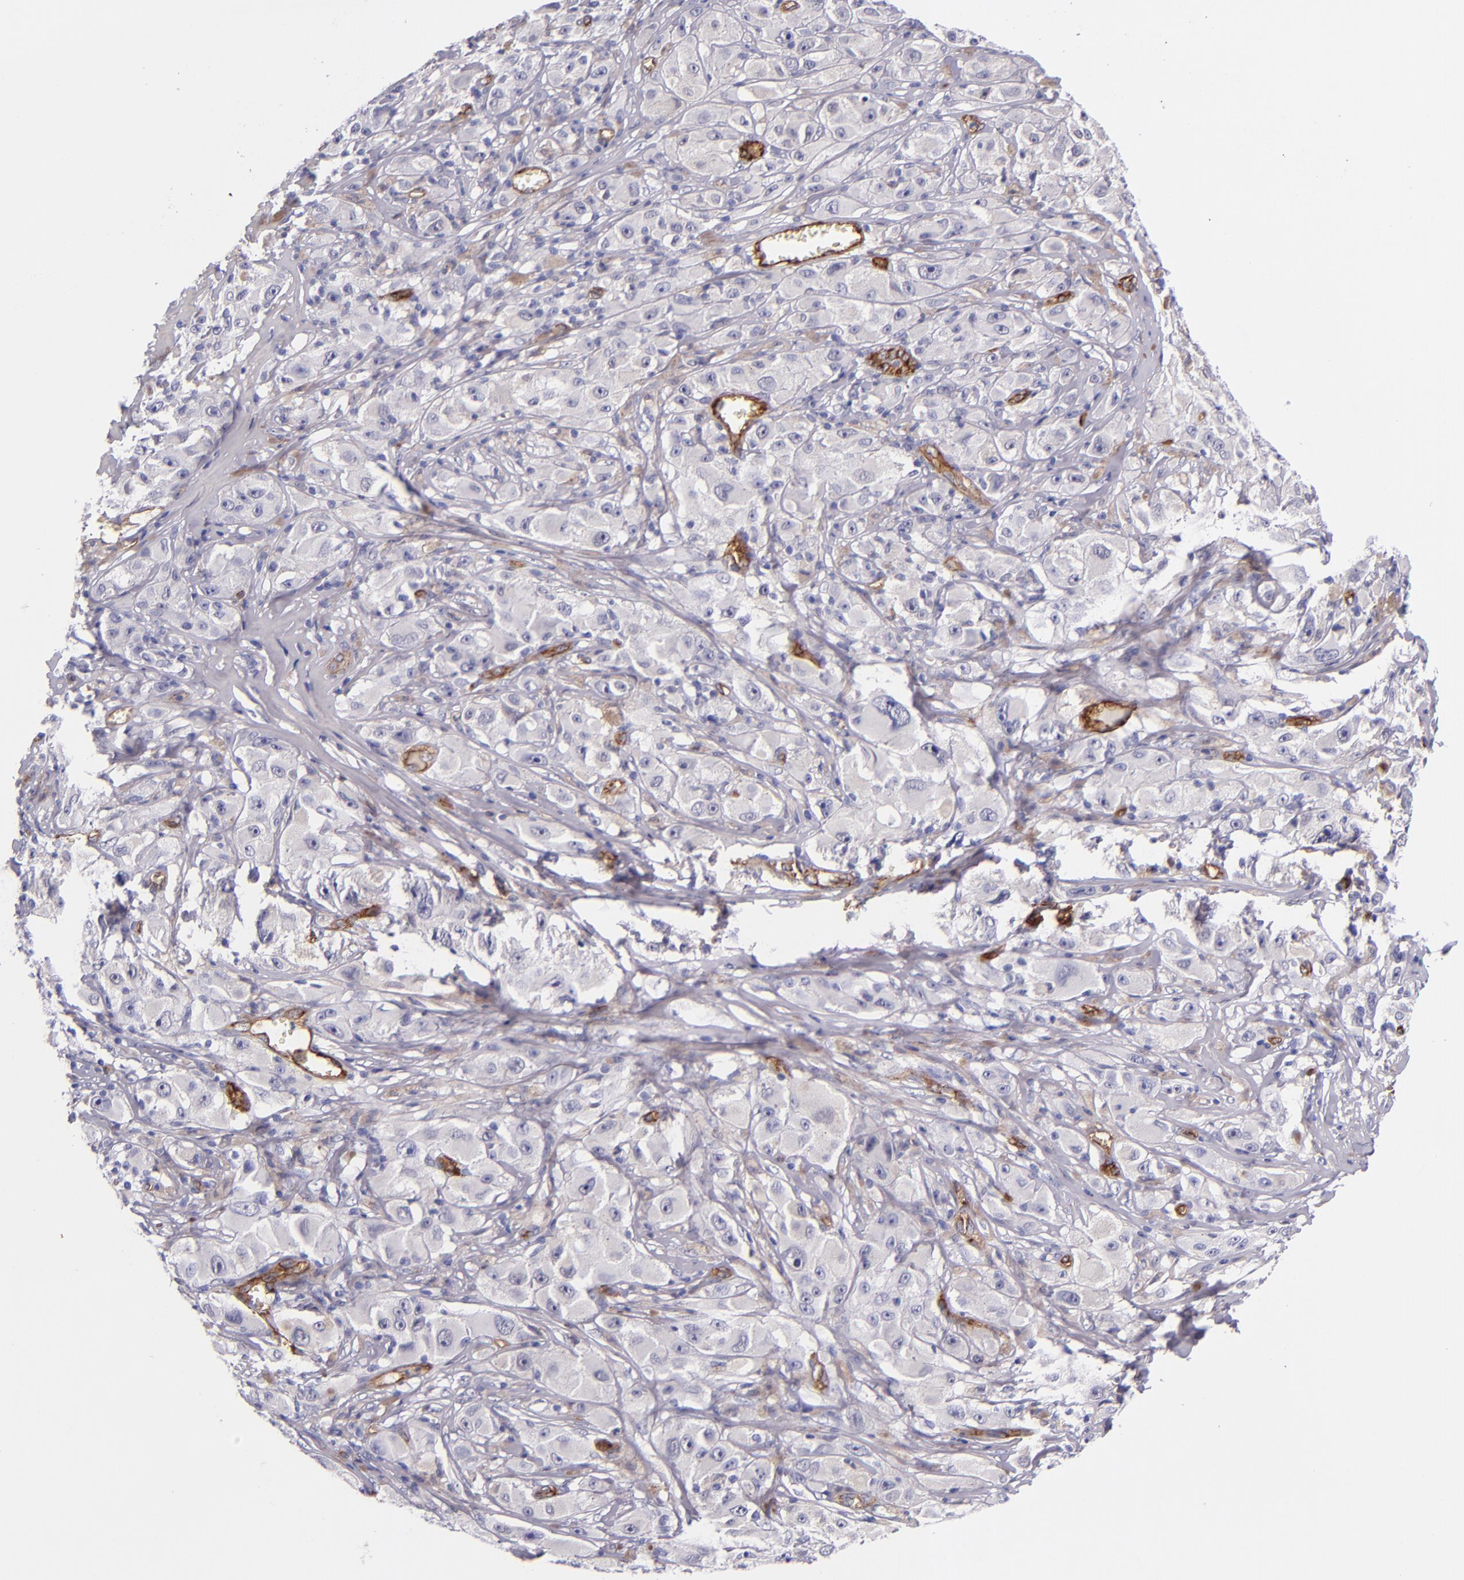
{"staining": {"intensity": "strong", "quantity": "<25%", "location": "cytoplasmic/membranous"}, "tissue": "melanoma", "cell_type": "Tumor cells", "image_type": "cancer", "snomed": [{"axis": "morphology", "description": "Malignant melanoma, NOS"}, {"axis": "topography", "description": "Skin"}], "caption": "Tumor cells show strong cytoplasmic/membranous expression in about <25% of cells in melanoma.", "gene": "NOS3", "patient": {"sex": "male", "age": 56}}